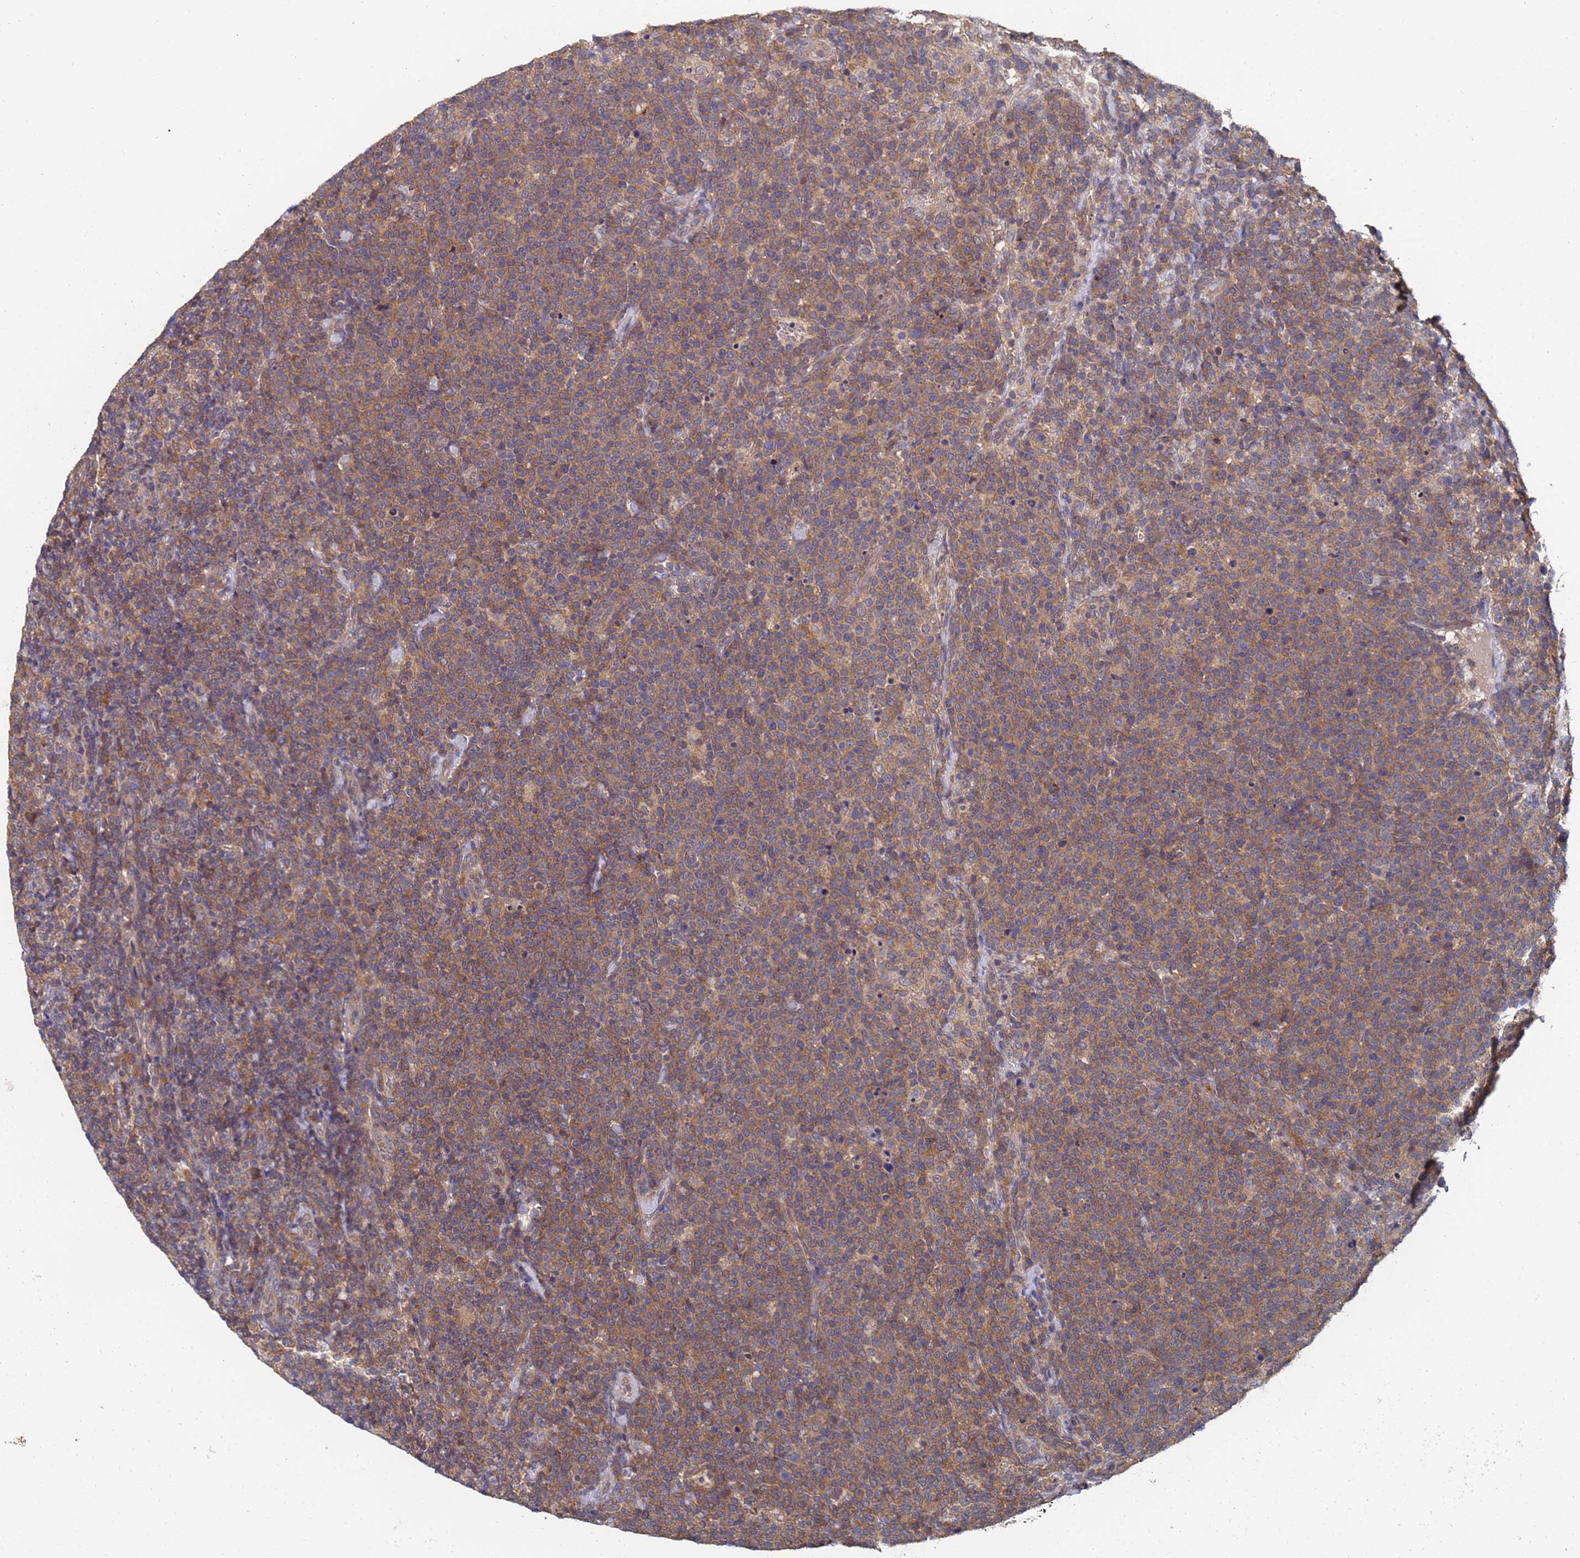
{"staining": {"intensity": "moderate", "quantity": ">75%", "location": "cytoplasmic/membranous"}, "tissue": "lymphoma", "cell_type": "Tumor cells", "image_type": "cancer", "snomed": [{"axis": "morphology", "description": "Malignant lymphoma, non-Hodgkin's type, High grade"}, {"axis": "topography", "description": "Lymph node"}], "caption": "Lymphoma stained for a protein shows moderate cytoplasmic/membranous positivity in tumor cells.", "gene": "ALS2CL", "patient": {"sex": "male", "age": 61}}